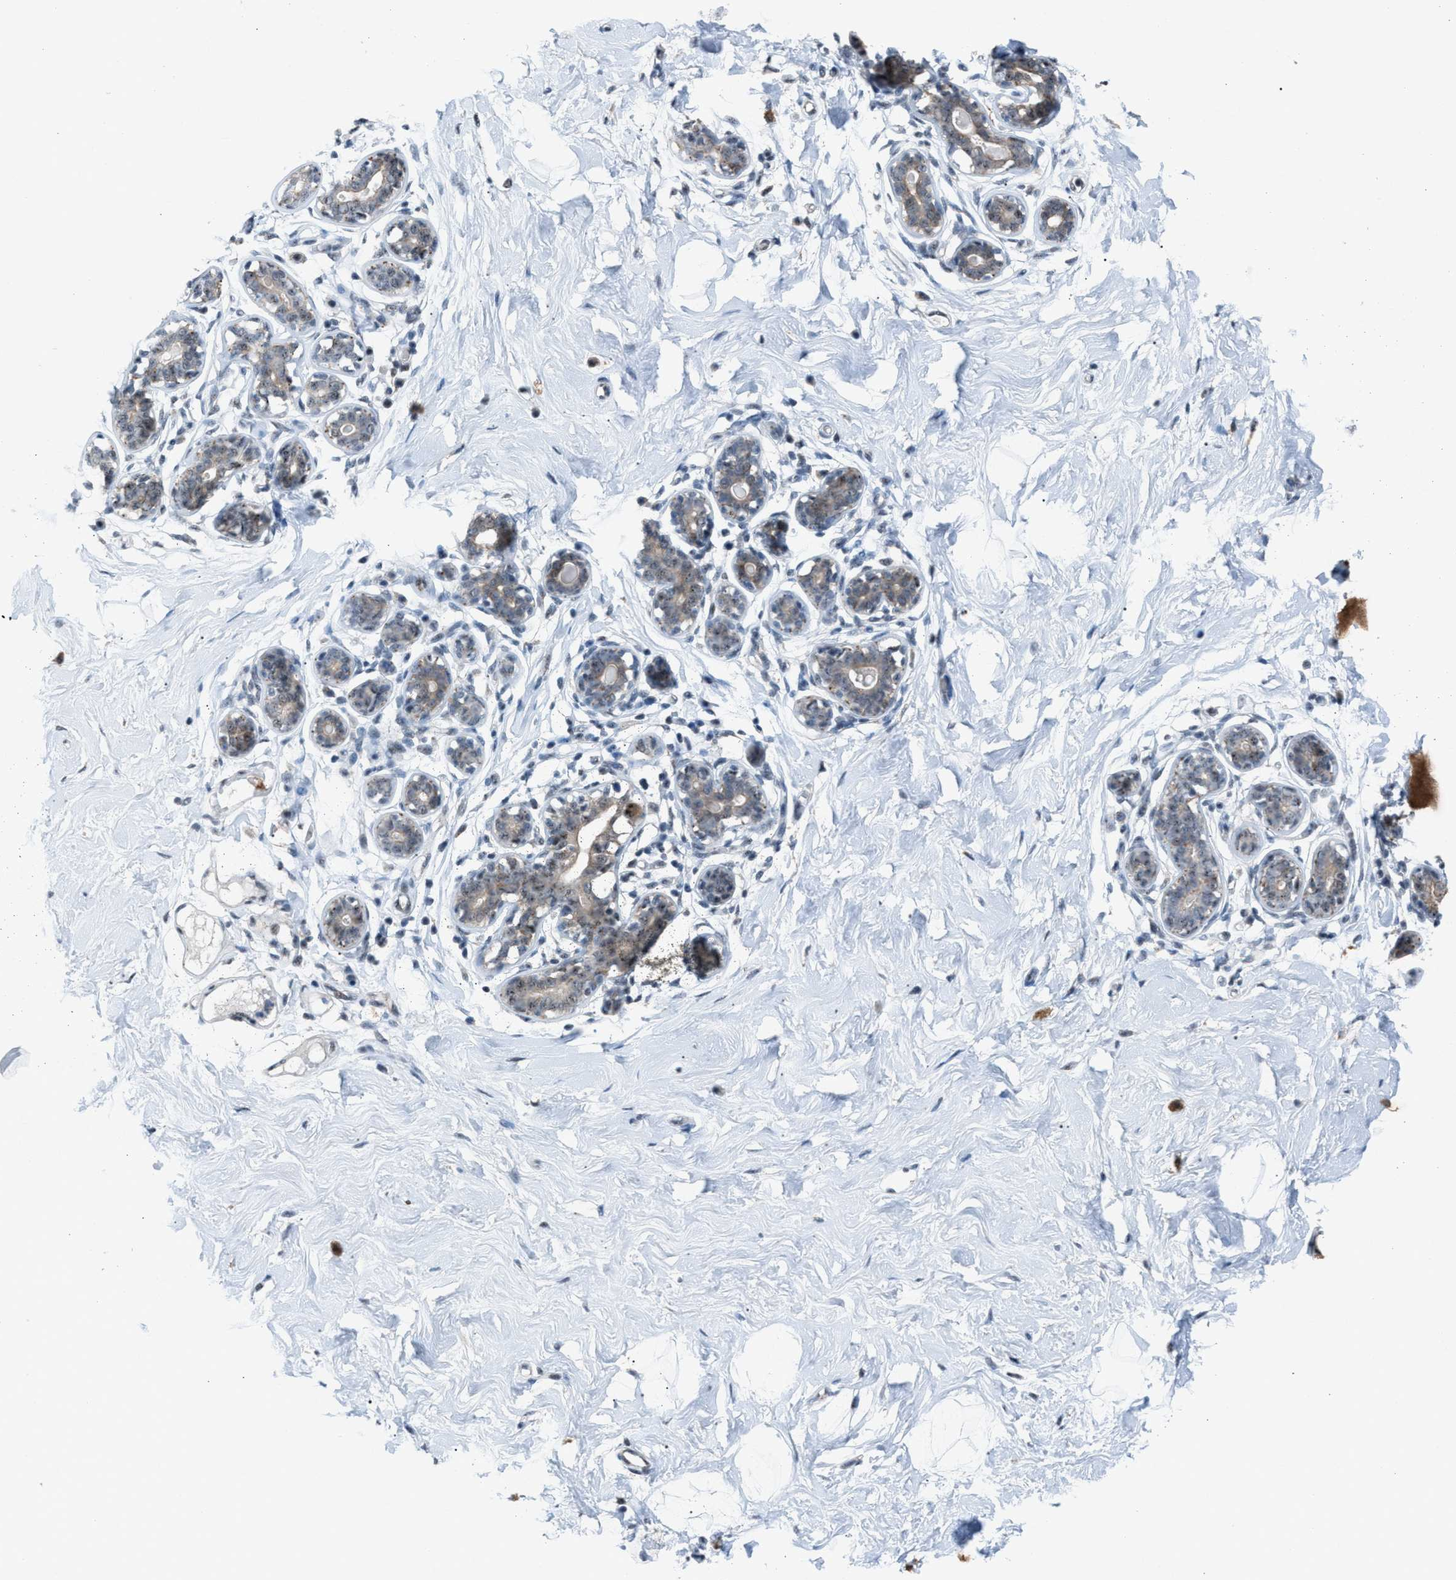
{"staining": {"intensity": "negative", "quantity": "none", "location": "none"}, "tissue": "breast", "cell_type": "Adipocytes", "image_type": "normal", "snomed": [{"axis": "morphology", "description": "Normal tissue, NOS"}, {"axis": "topography", "description": "Breast"}], "caption": "Immunohistochemistry (IHC) histopathology image of benign human breast stained for a protein (brown), which displays no expression in adipocytes.", "gene": "CENPP", "patient": {"sex": "female", "age": 23}}